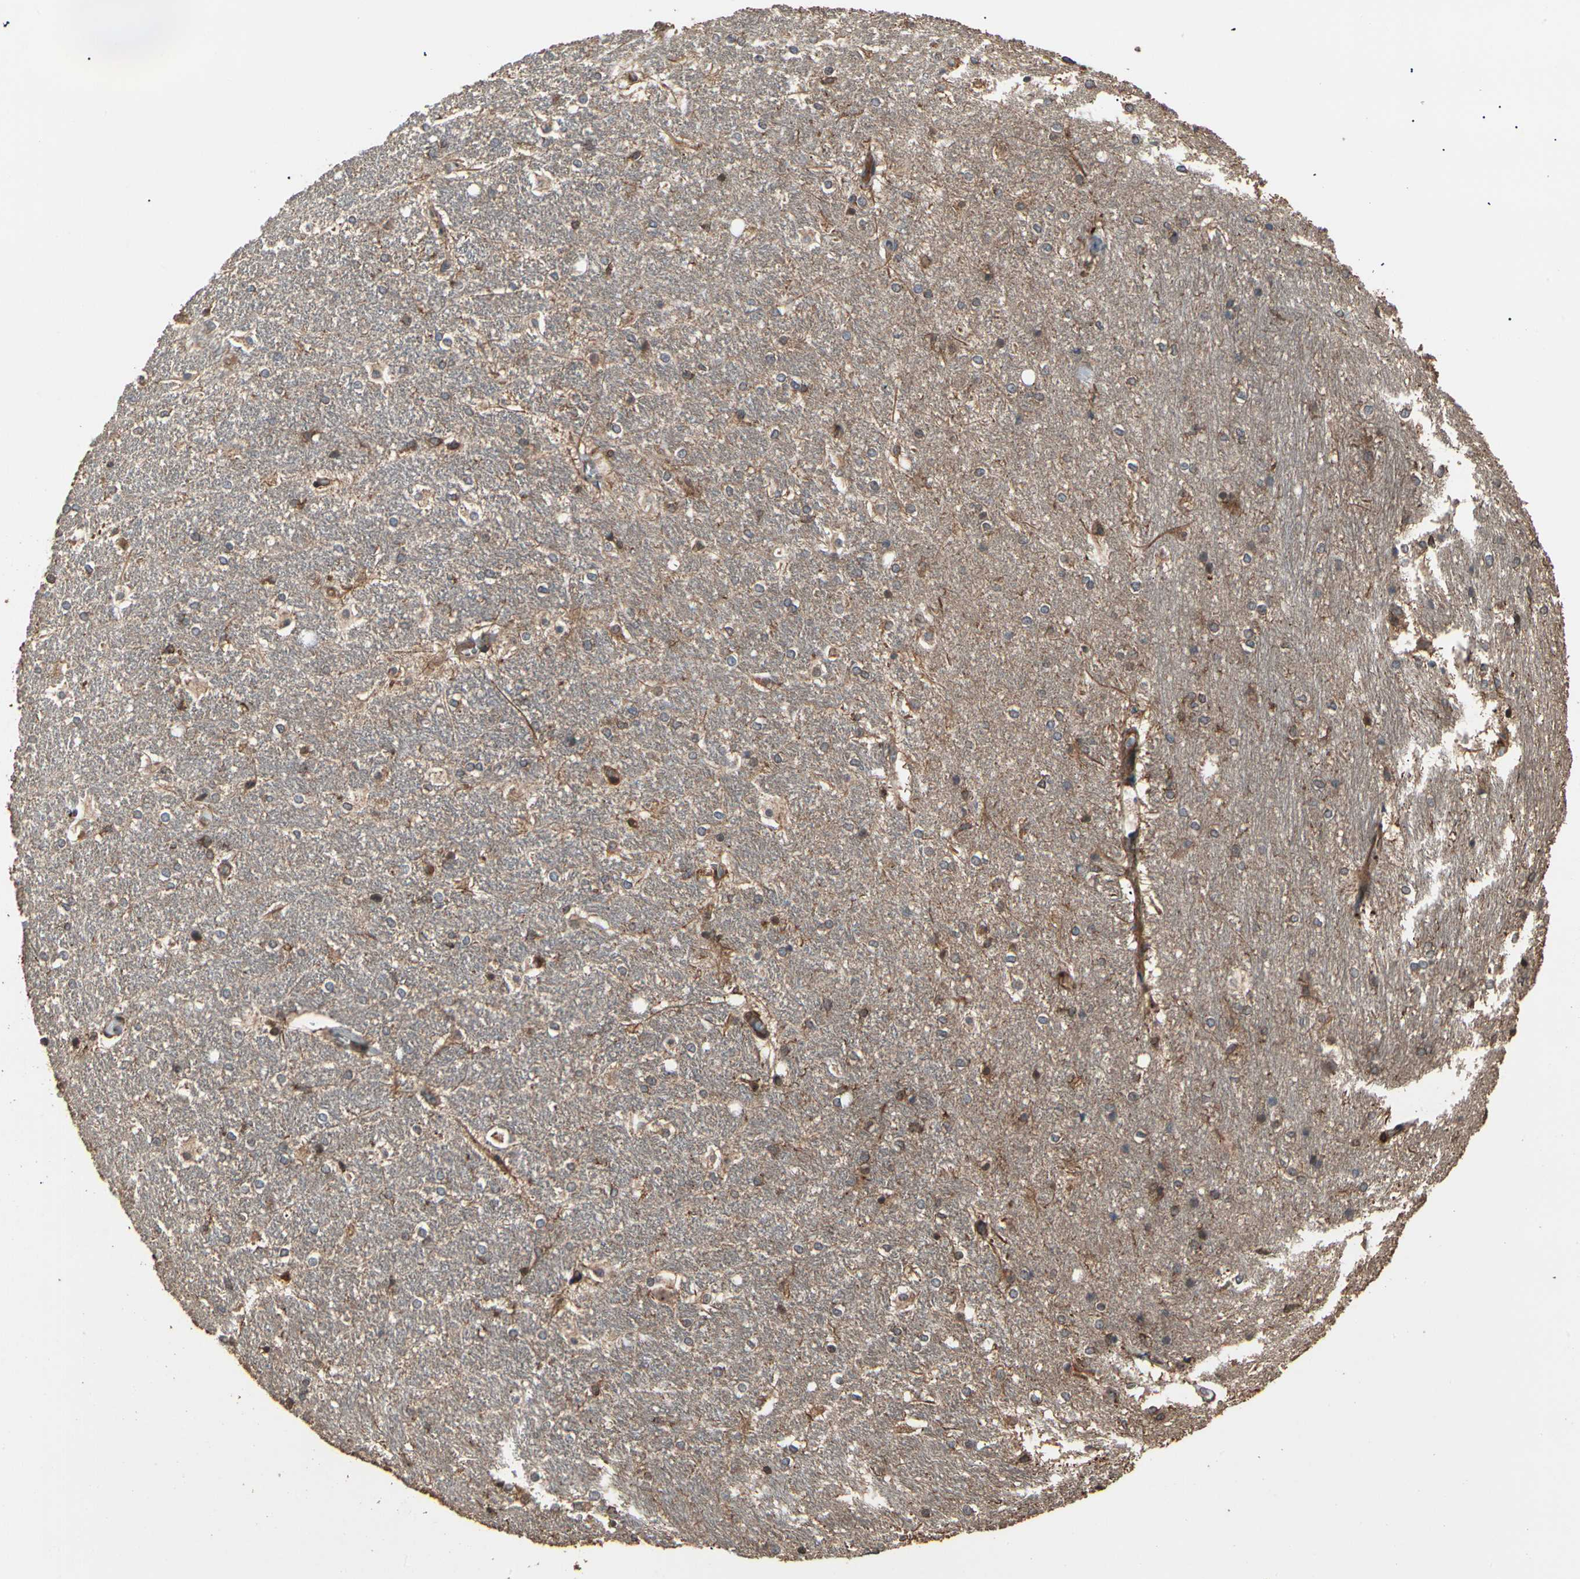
{"staining": {"intensity": "strong", "quantity": ">75%", "location": "cytoplasmic/membranous,nuclear"}, "tissue": "hippocampus", "cell_type": "Glial cells", "image_type": "normal", "snomed": [{"axis": "morphology", "description": "Normal tissue, NOS"}, {"axis": "topography", "description": "Hippocampus"}], "caption": "This micrograph displays IHC staining of unremarkable human hippocampus, with high strong cytoplasmic/membranous,nuclear expression in approximately >75% of glial cells.", "gene": "AGBL2", "patient": {"sex": "female", "age": 19}}